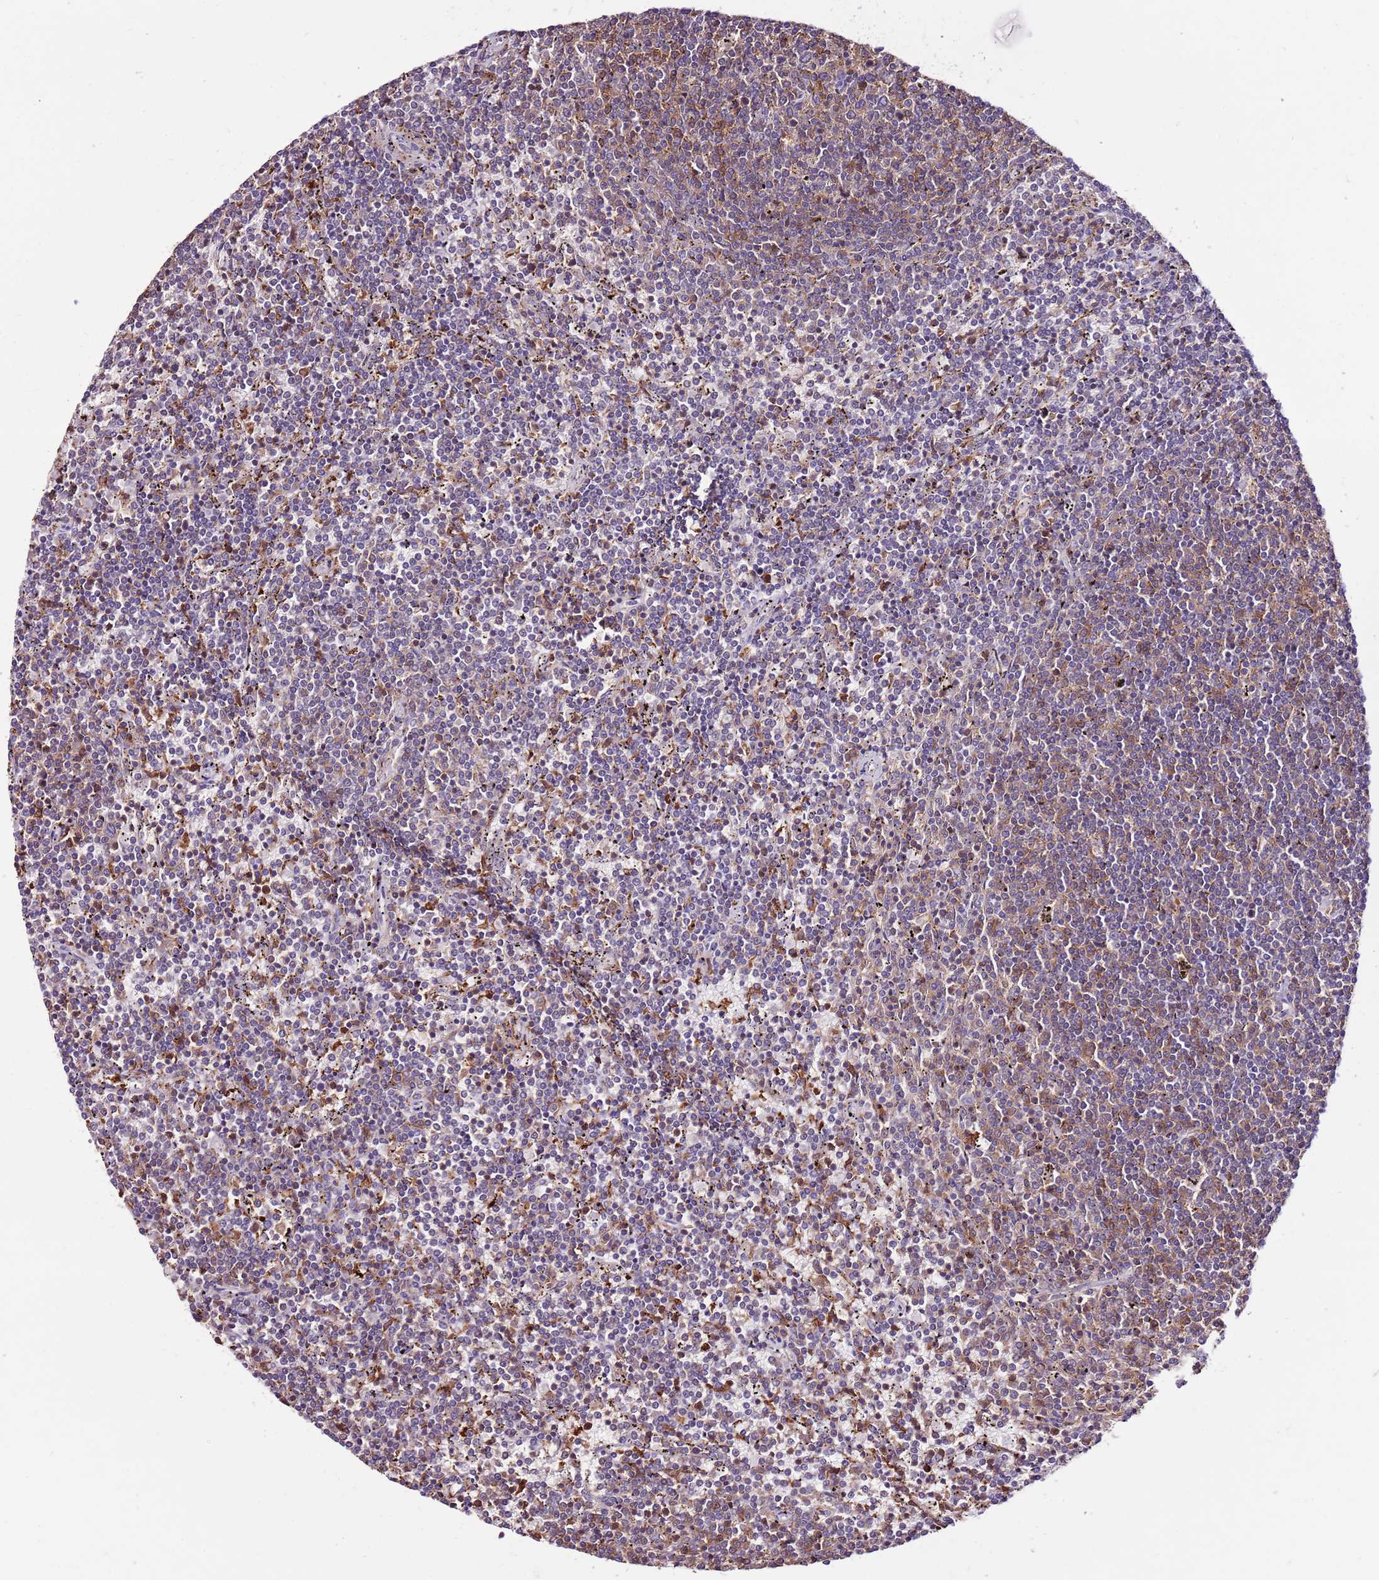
{"staining": {"intensity": "moderate", "quantity": "<25%", "location": "cytoplasmic/membranous"}, "tissue": "lymphoma", "cell_type": "Tumor cells", "image_type": "cancer", "snomed": [{"axis": "morphology", "description": "Malignant lymphoma, non-Hodgkin's type, Low grade"}, {"axis": "topography", "description": "Spleen"}], "caption": "This is an image of IHC staining of malignant lymphoma, non-Hodgkin's type (low-grade), which shows moderate expression in the cytoplasmic/membranous of tumor cells.", "gene": "ZSWIM1", "patient": {"sex": "female", "age": 50}}